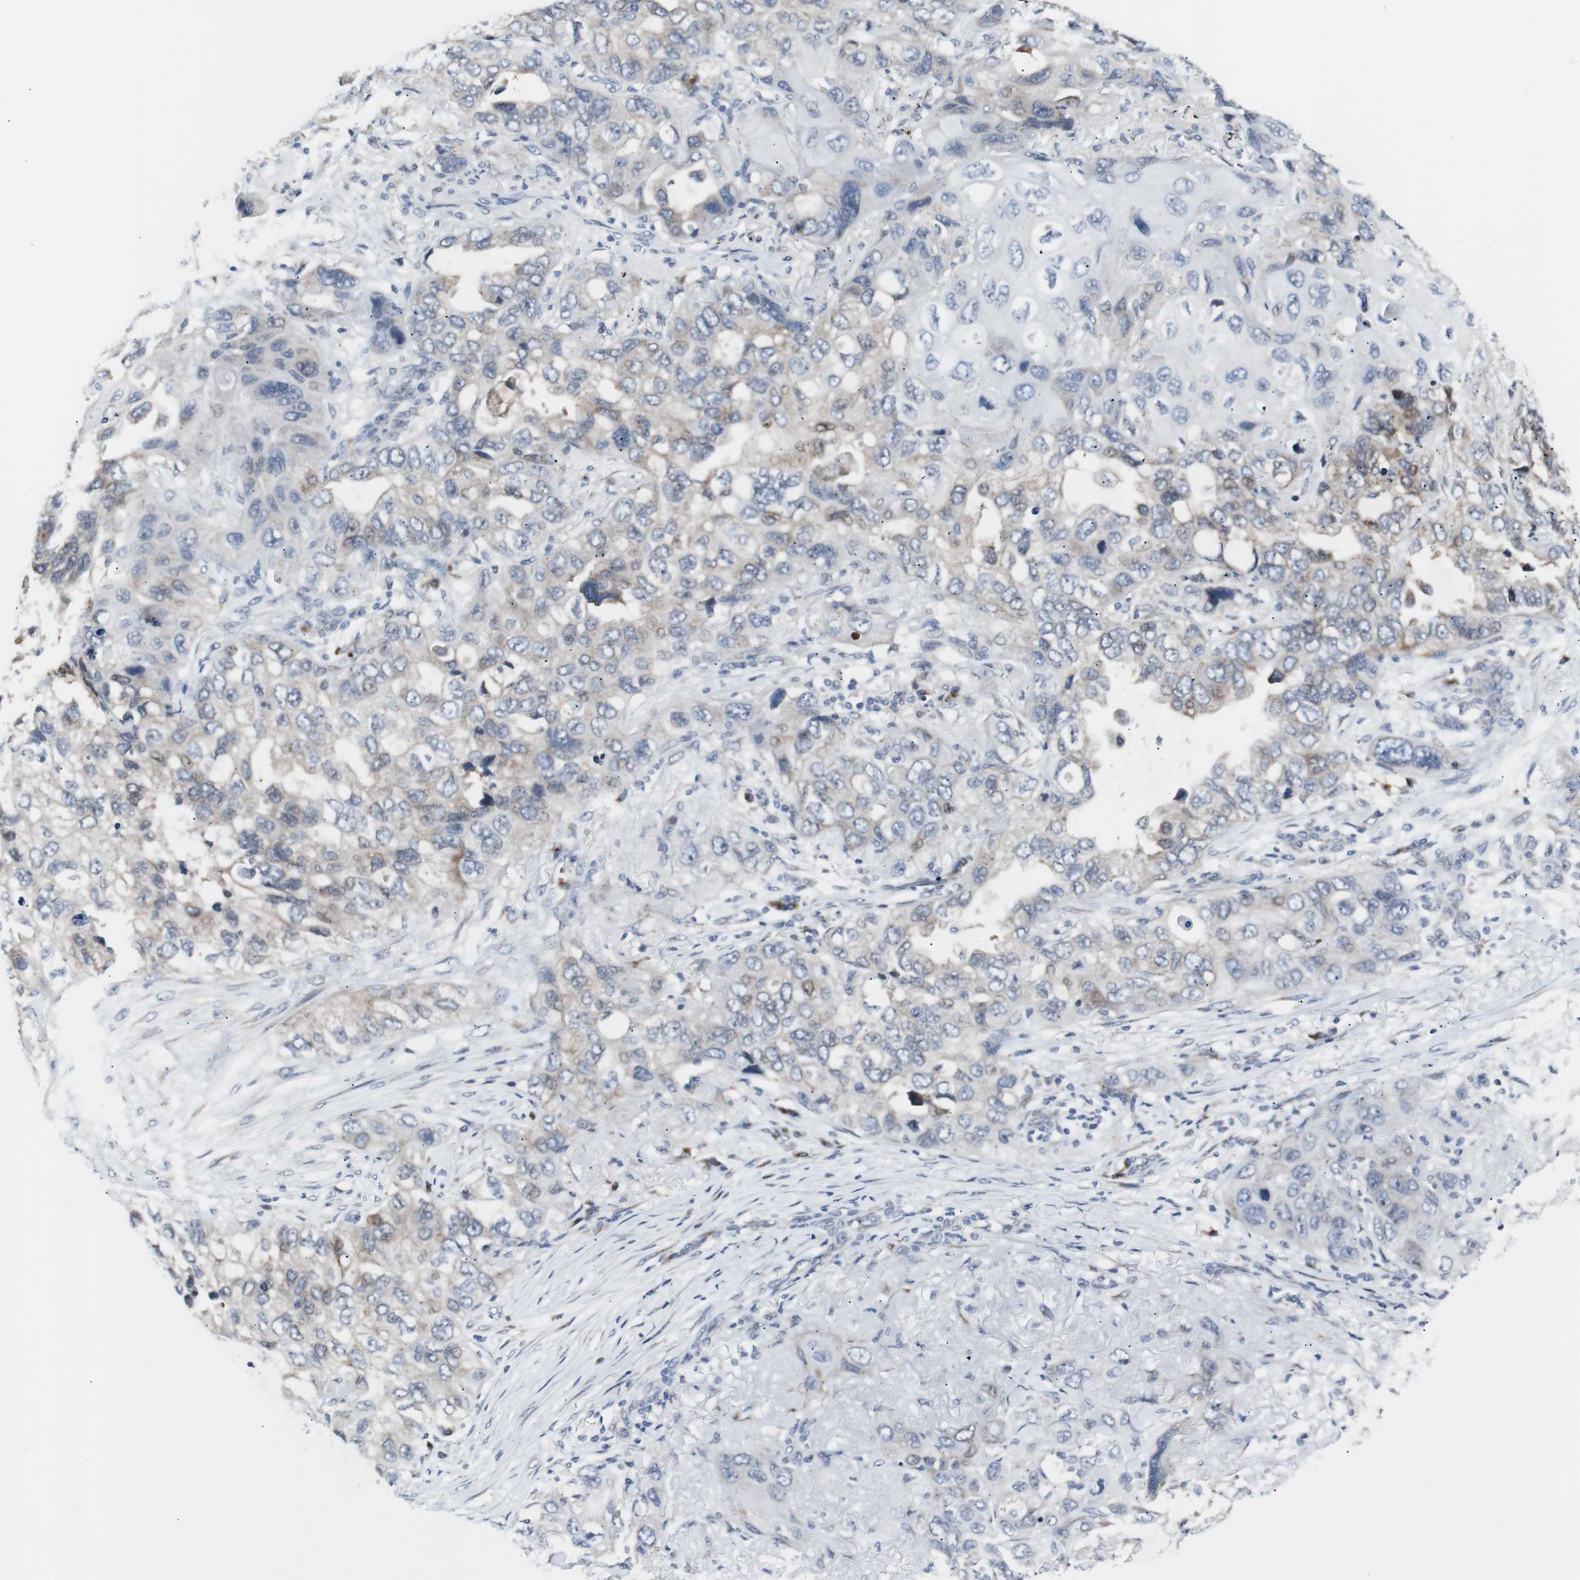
{"staining": {"intensity": "weak", "quantity": "25%-75%", "location": "cytoplasmic/membranous"}, "tissue": "lung cancer", "cell_type": "Tumor cells", "image_type": "cancer", "snomed": [{"axis": "morphology", "description": "Squamous cell carcinoma, NOS"}, {"axis": "topography", "description": "Lung"}], "caption": "Tumor cells exhibit low levels of weak cytoplasmic/membranous staining in approximately 25%-75% of cells in human squamous cell carcinoma (lung).", "gene": "SOX30", "patient": {"sex": "female", "age": 73}}